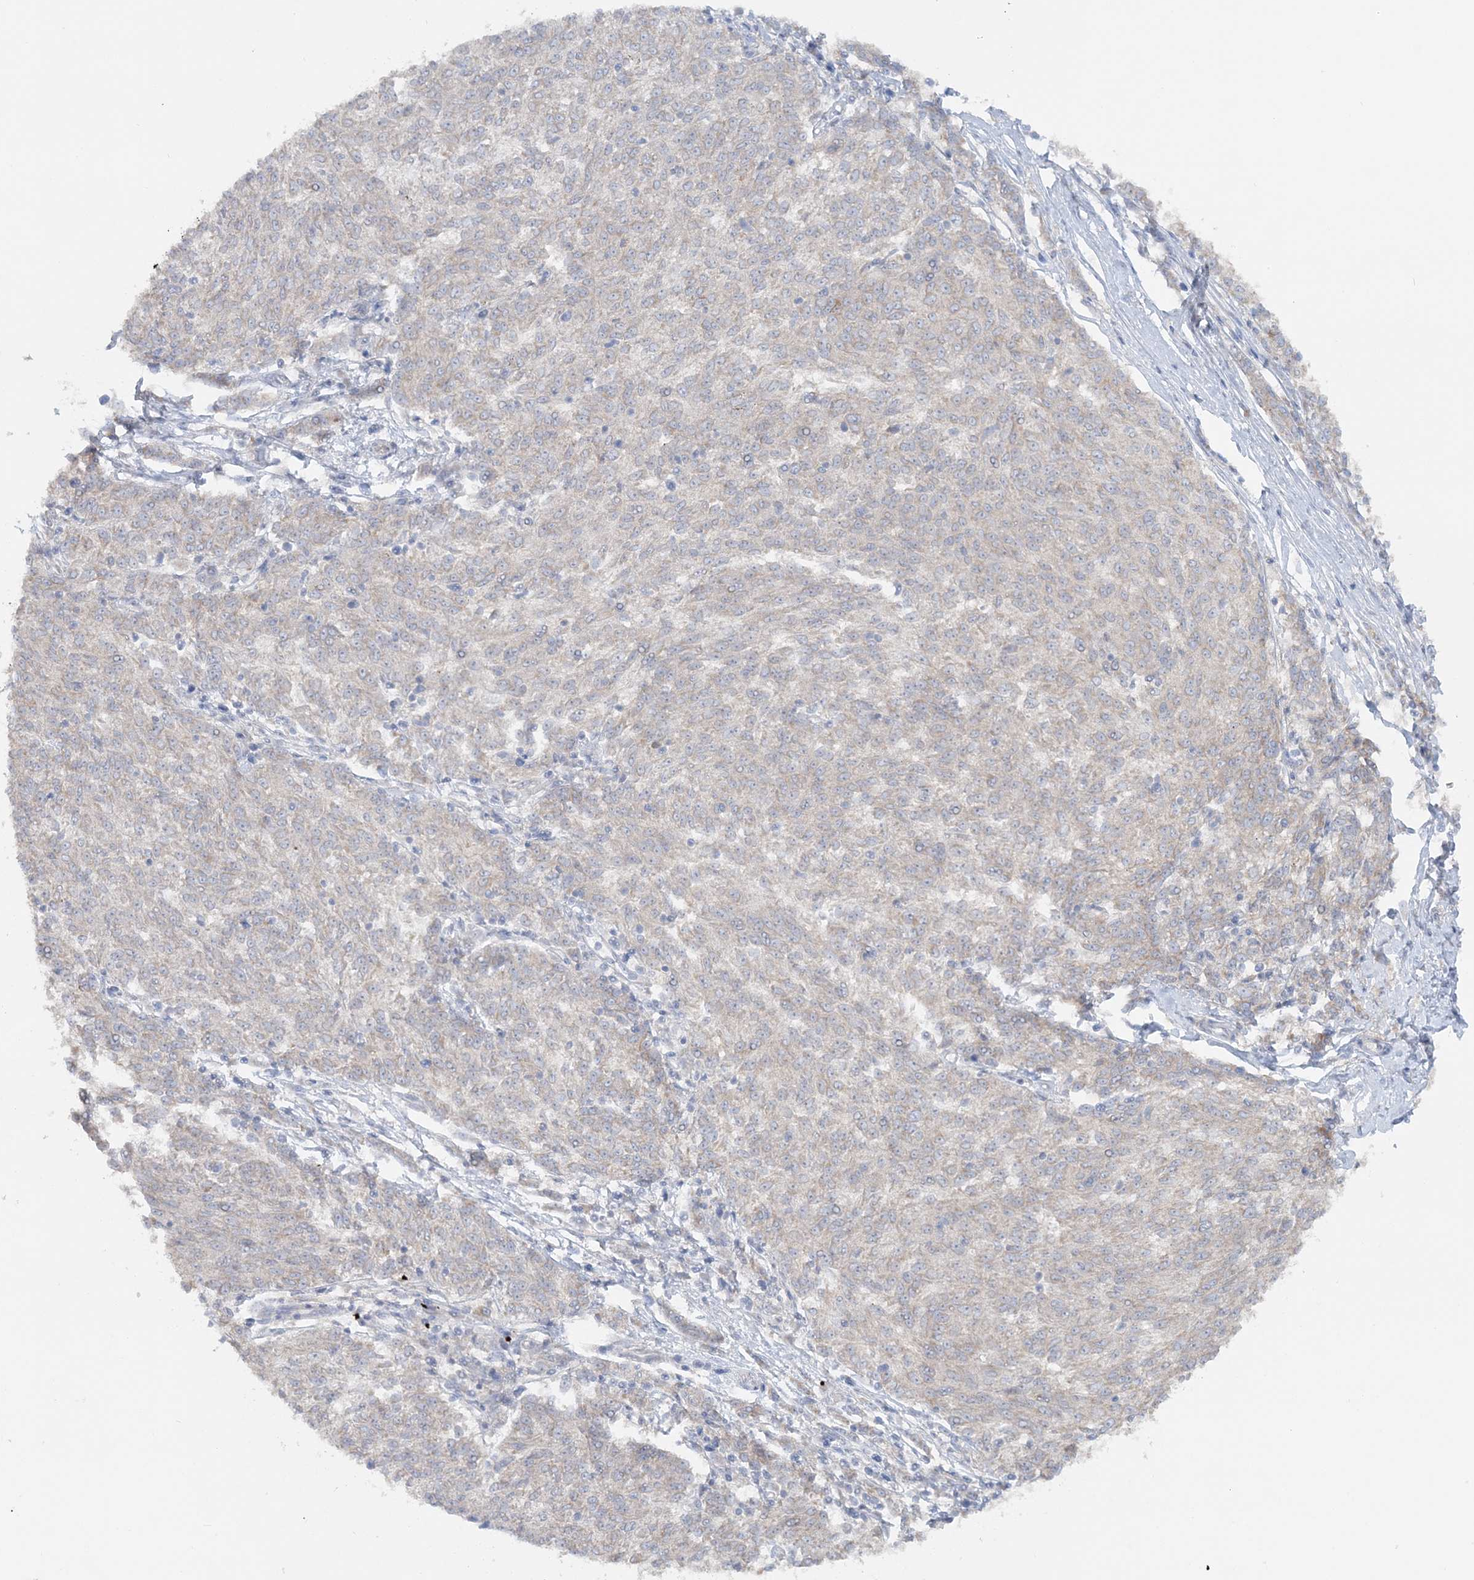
{"staining": {"intensity": "negative", "quantity": "none", "location": "none"}, "tissue": "melanoma", "cell_type": "Tumor cells", "image_type": "cancer", "snomed": [{"axis": "morphology", "description": "Malignant melanoma, NOS"}, {"axis": "topography", "description": "Skin"}], "caption": "Immunohistochemistry (IHC) of malignant melanoma displays no expression in tumor cells.", "gene": "TBC1D5", "patient": {"sex": "female", "age": 72}}